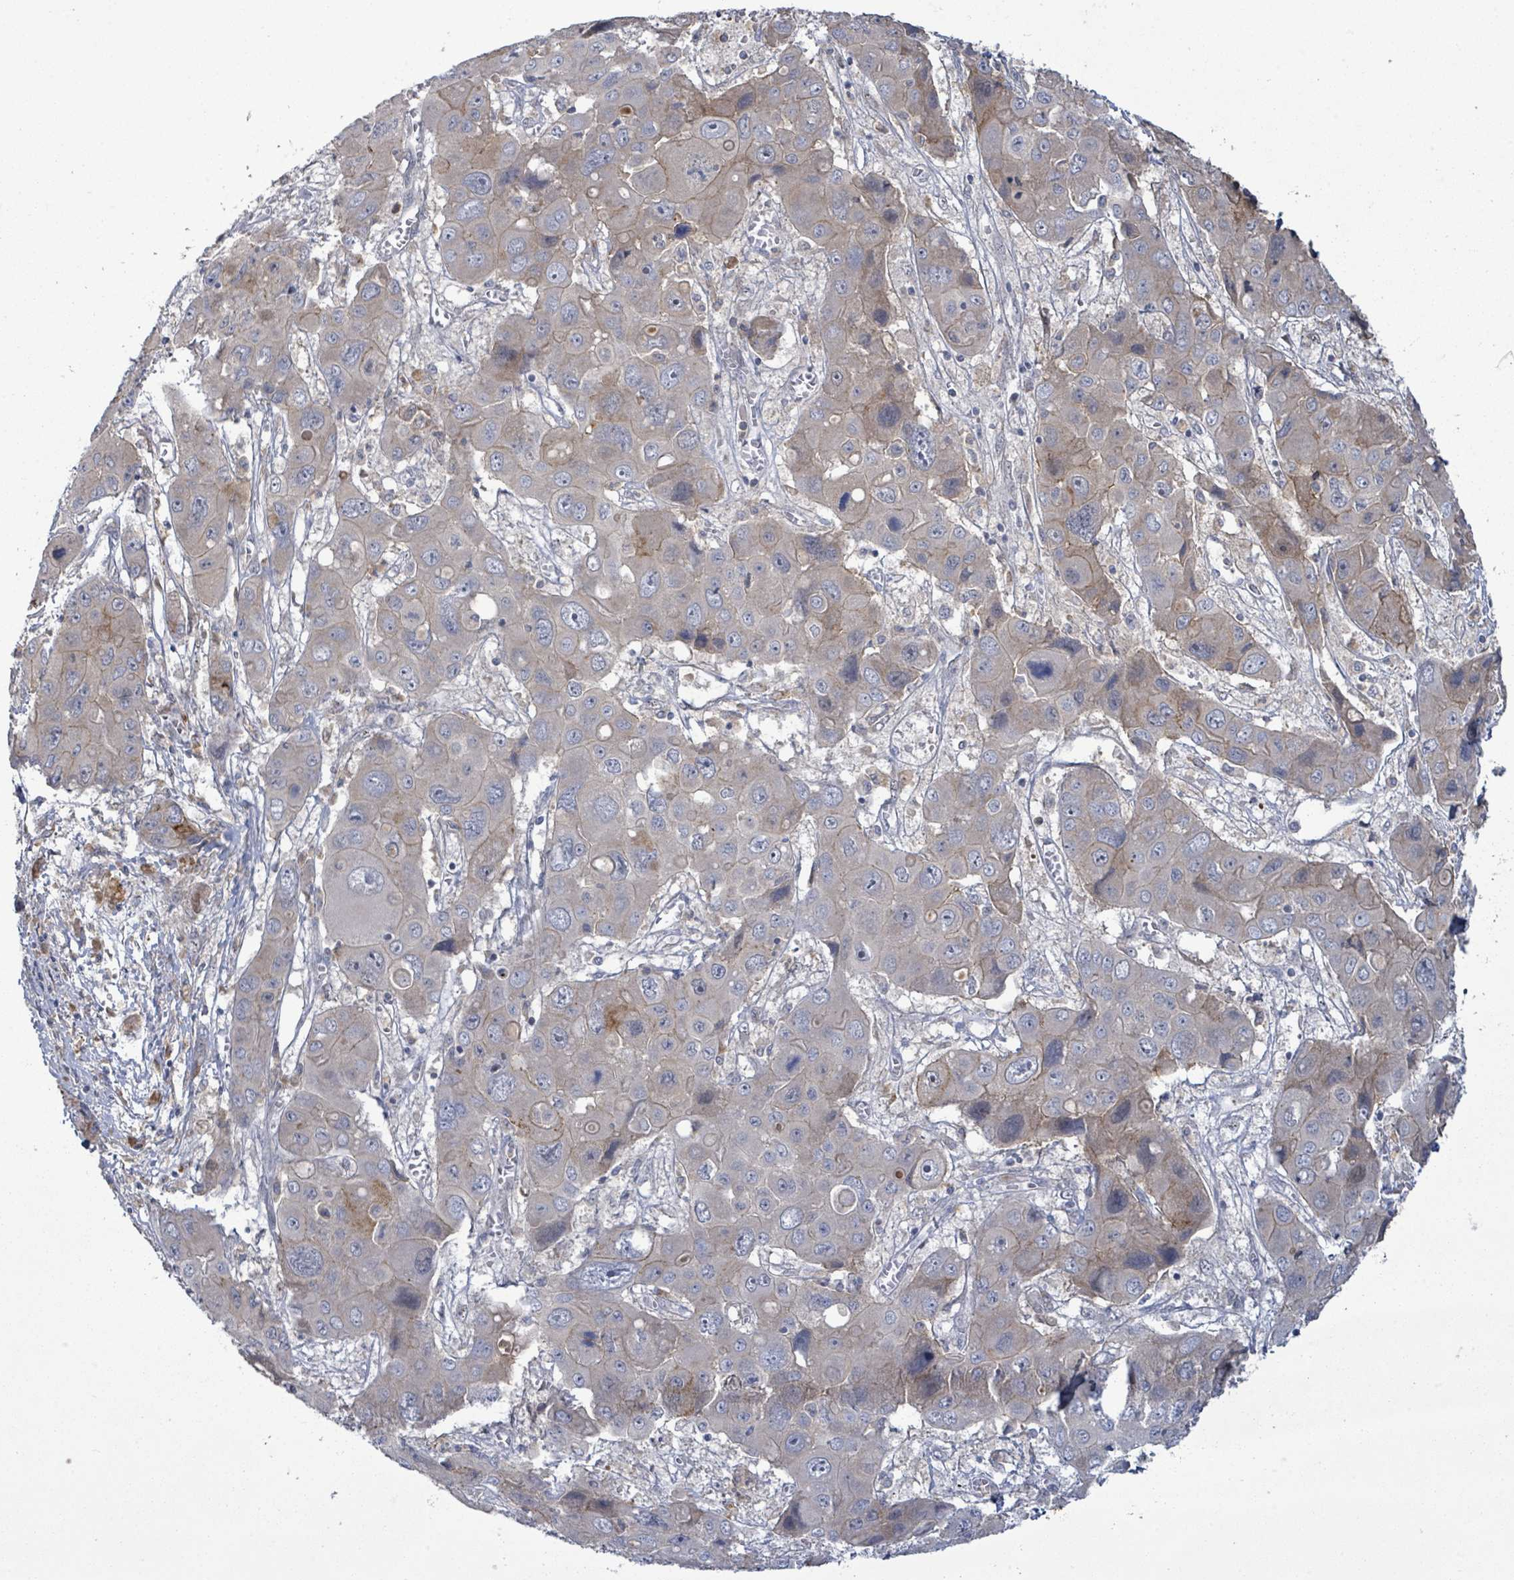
{"staining": {"intensity": "weak", "quantity": "<25%", "location": "cytoplasmic/membranous"}, "tissue": "liver cancer", "cell_type": "Tumor cells", "image_type": "cancer", "snomed": [{"axis": "morphology", "description": "Cholangiocarcinoma"}, {"axis": "topography", "description": "Liver"}], "caption": "The image shows no staining of tumor cells in cholangiocarcinoma (liver).", "gene": "SLIT3", "patient": {"sex": "male", "age": 67}}